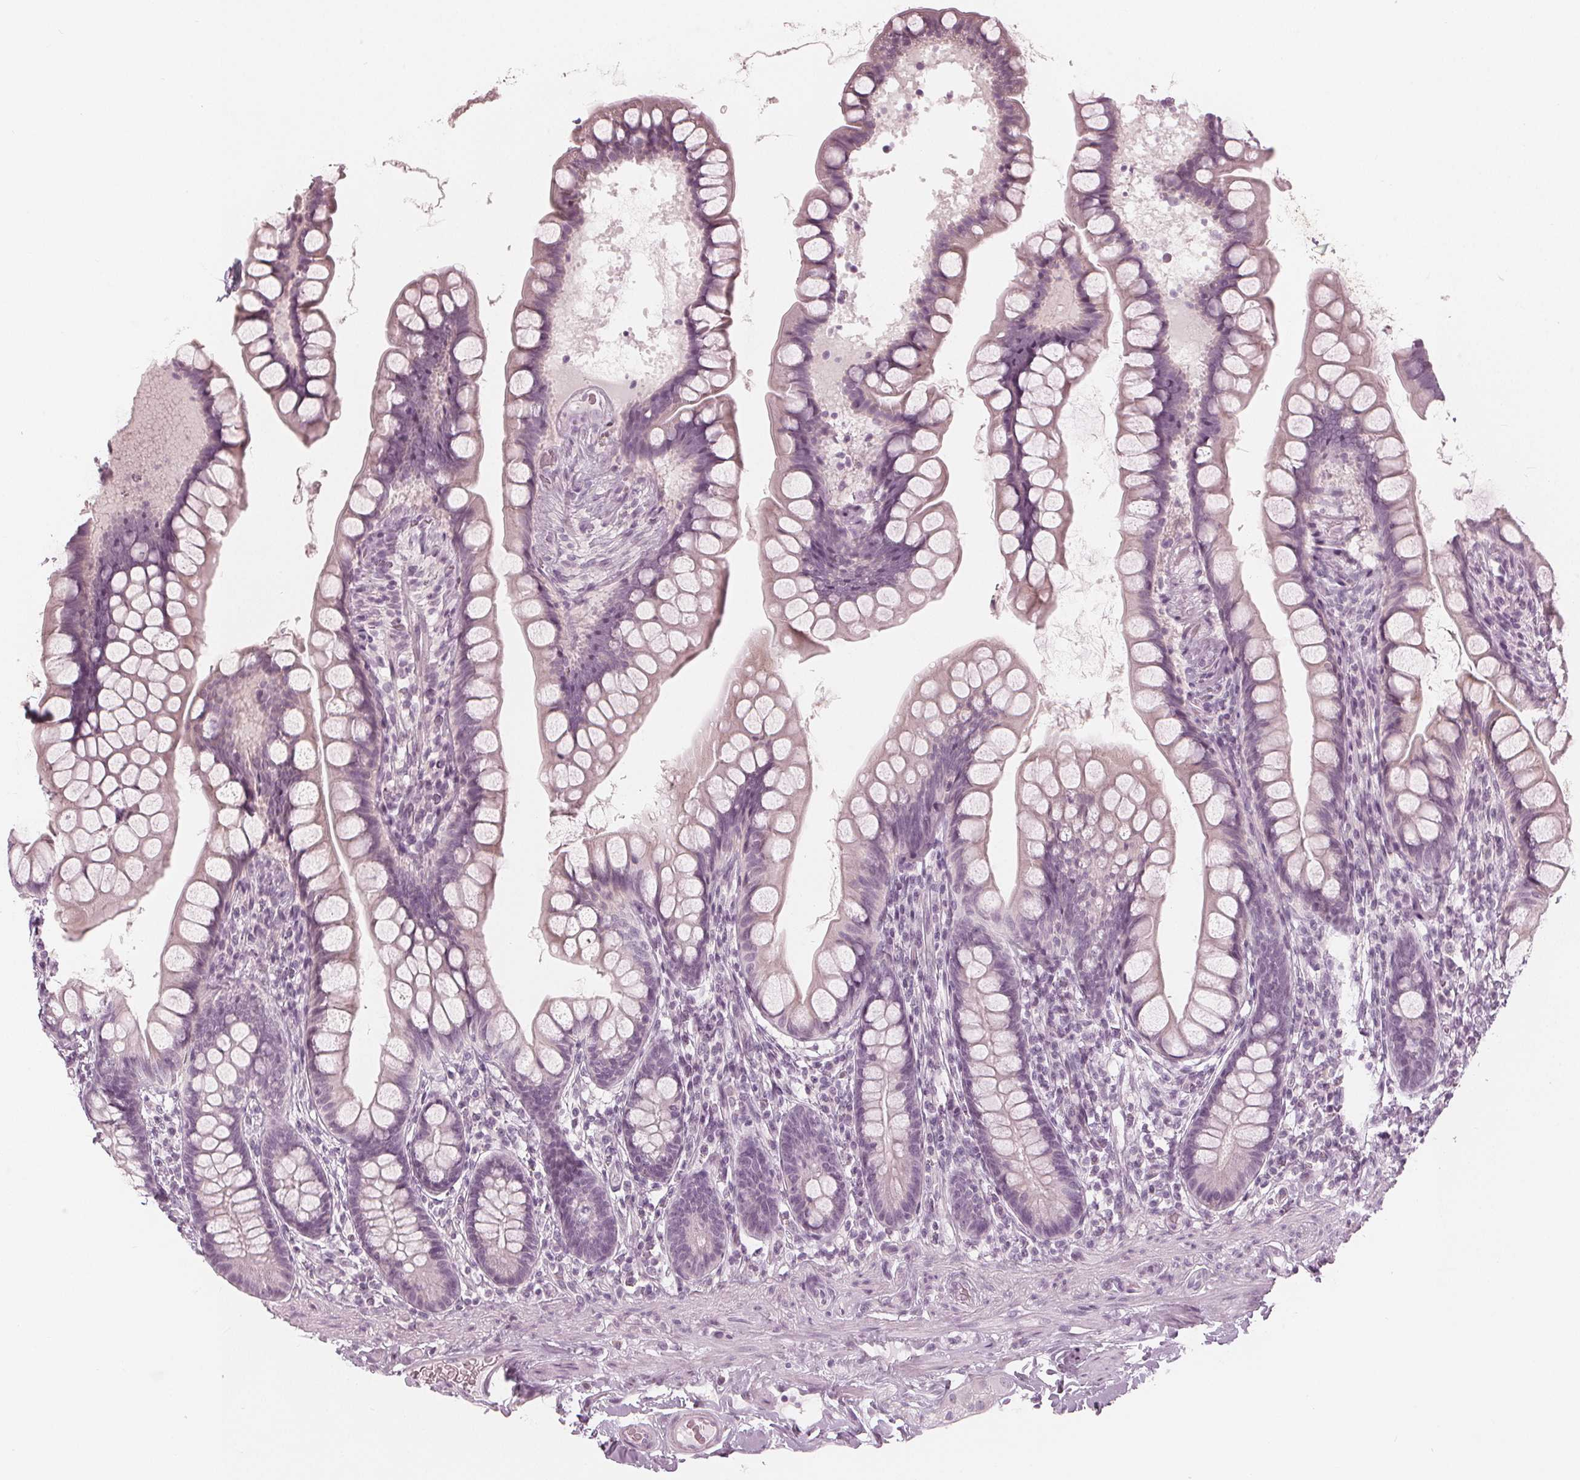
{"staining": {"intensity": "negative", "quantity": "none", "location": "none"}, "tissue": "small intestine", "cell_type": "Glandular cells", "image_type": "normal", "snomed": [{"axis": "morphology", "description": "Normal tissue, NOS"}, {"axis": "topography", "description": "Small intestine"}], "caption": "Immunohistochemical staining of unremarkable human small intestine demonstrates no significant staining in glandular cells.", "gene": "PAEP", "patient": {"sex": "male", "age": 70}}